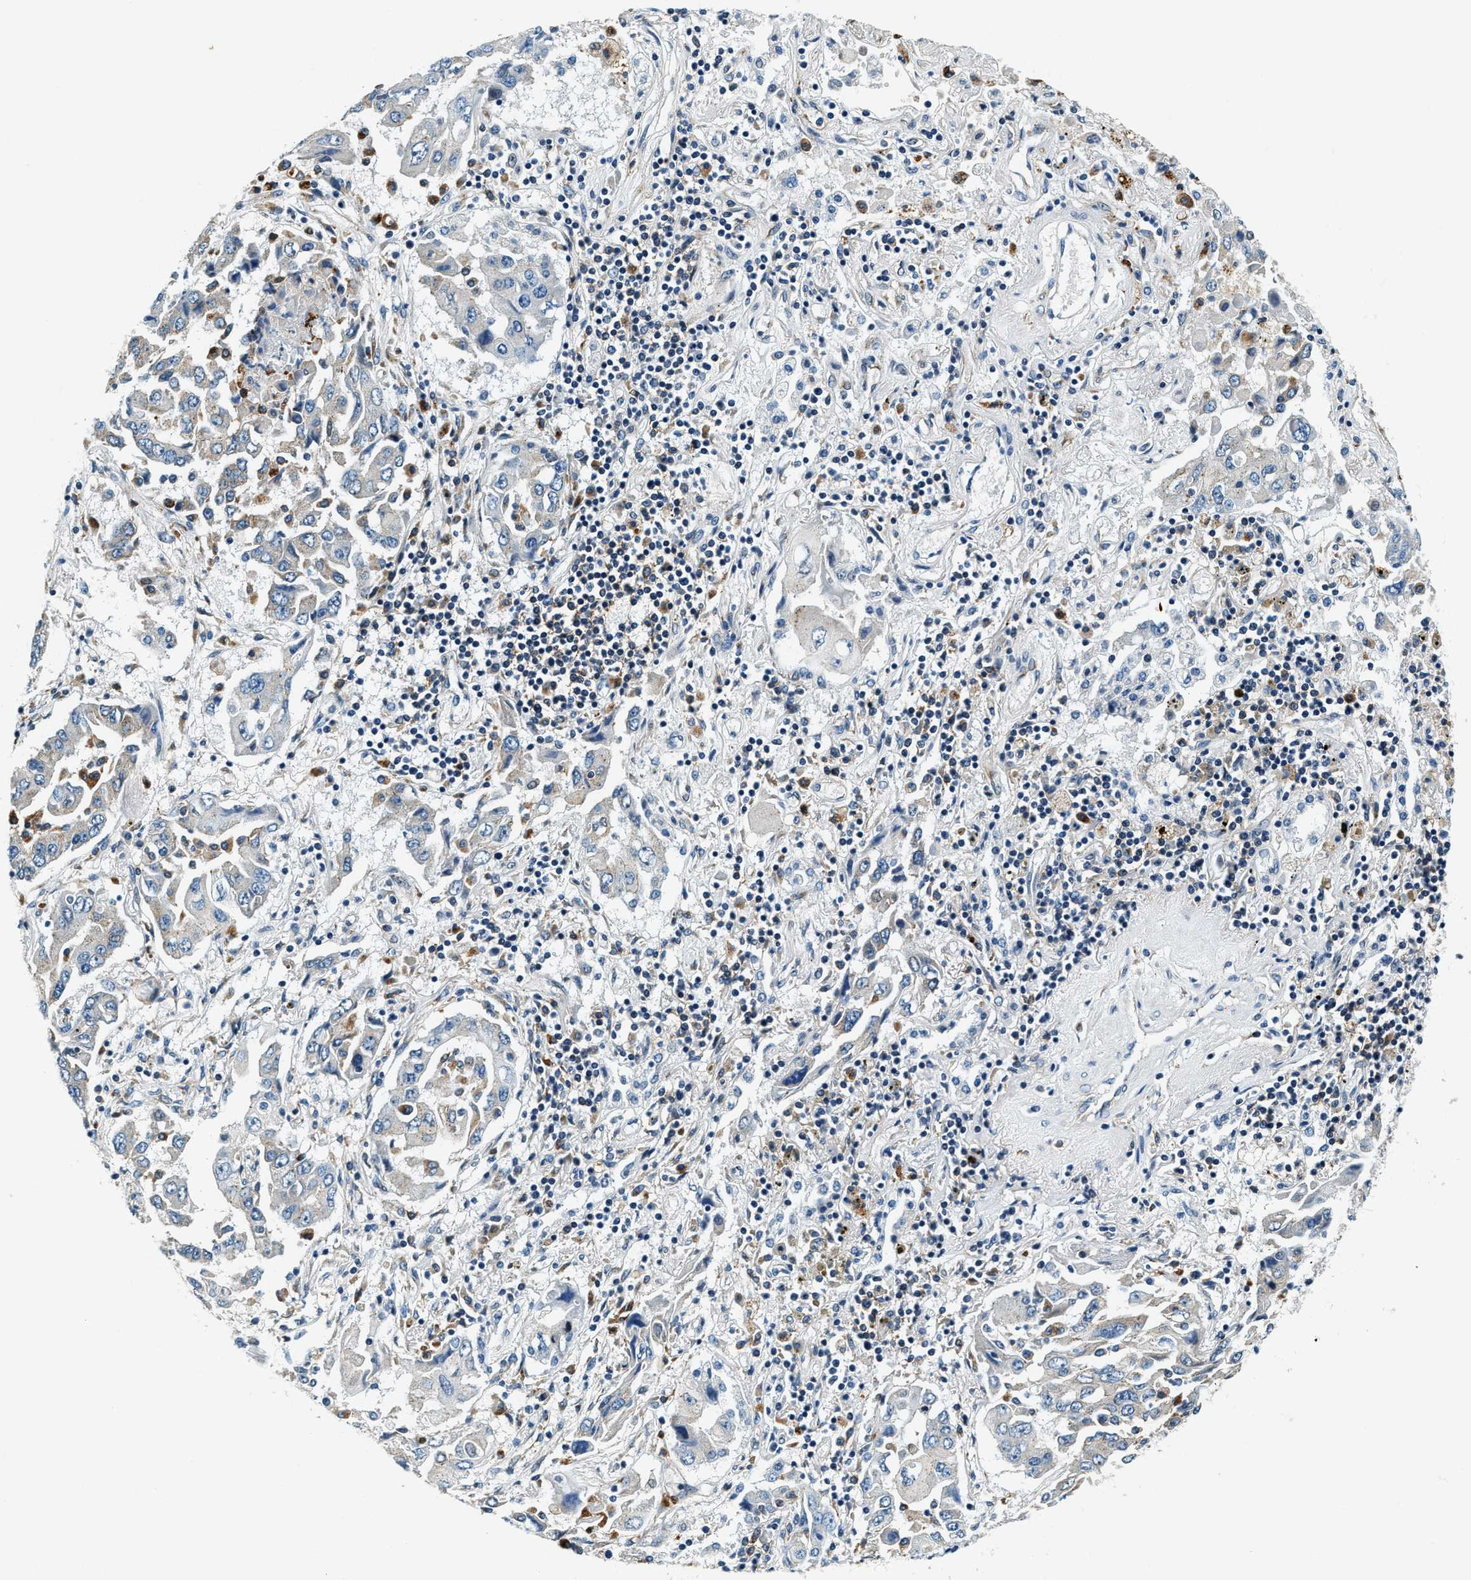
{"staining": {"intensity": "negative", "quantity": "none", "location": "none"}, "tissue": "lung cancer", "cell_type": "Tumor cells", "image_type": "cancer", "snomed": [{"axis": "morphology", "description": "Adenocarcinoma, NOS"}, {"axis": "topography", "description": "Lung"}], "caption": "Tumor cells are negative for brown protein staining in lung cancer (adenocarcinoma). (IHC, brightfield microscopy, high magnification).", "gene": "C2orf66", "patient": {"sex": "female", "age": 65}}